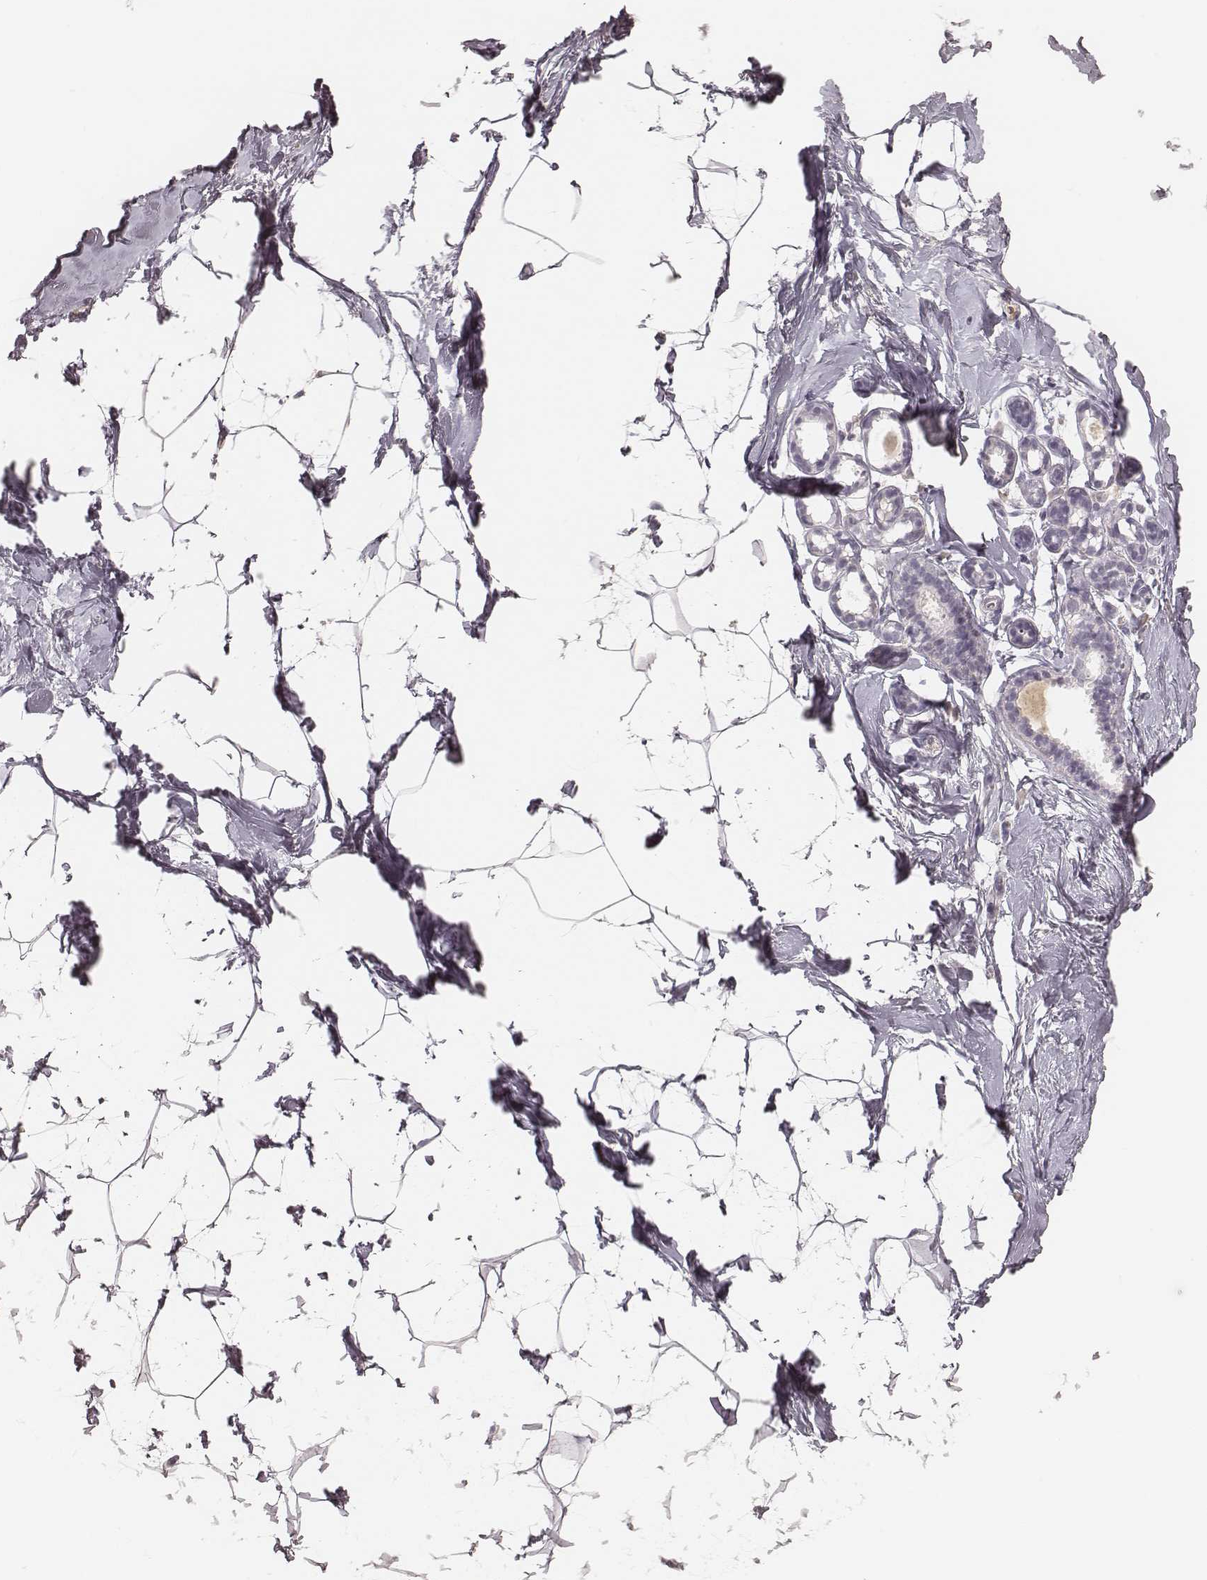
{"staining": {"intensity": "negative", "quantity": "none", "location": "none"}, "tissue": "breast", "cell_type": "Adipocytes", "image_type": "normal", "snomed": [{"axis": "morphology", "description": "Normal tissue, NOS"}, {"axis": "topography", "description": "Breast"}], "caption": "This is a photomicrograph of IHC staining of normal breast, which shows no staining in adipocytes. (DAB (3,3'-diaminobenzidine) immunohistochemistry (IHC) visualized using brightfield microscopy, high magnification).", "gene": "MSX1", "patient": {"sex": "female", "age": 32}}